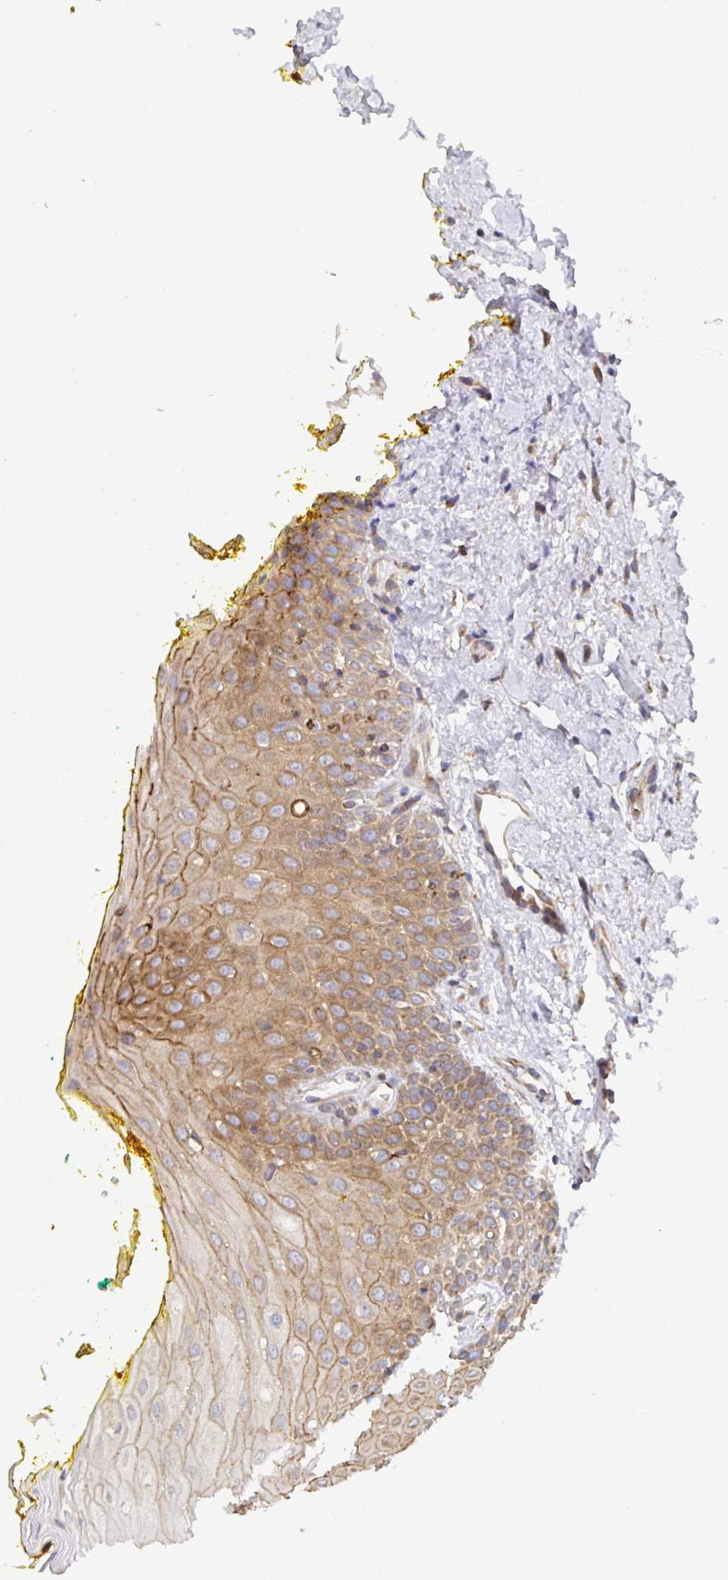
{"staining": {"intensity": "moderate", "quantity": ">75%", "location": "cytoplasmic/membranous"}, "tissue": "oral mucosa", "cell_type": "Squamous epithelial cells", "image_type": "normal", "snomed": [{"axis": "morphology", "description": "Normal tissue, NOS"}, {"axis": "morphology", "description": "Squamous cell carcinoma, NOS"}, {"axis": "topography", "description": "Oral tissue"}, {"axis": "topography", "description": "Head-Neck"}], "caption": "IHC (DAB (3,3'-diaminobenzidine)) staining of unremarkable oral mucosa reveals moderate cytoplasmic/membranous protein positivity in about >75% of squamous epithelial cells.", "gene": "NOMO1", "patient": {"sex": "female", "age": 70}}